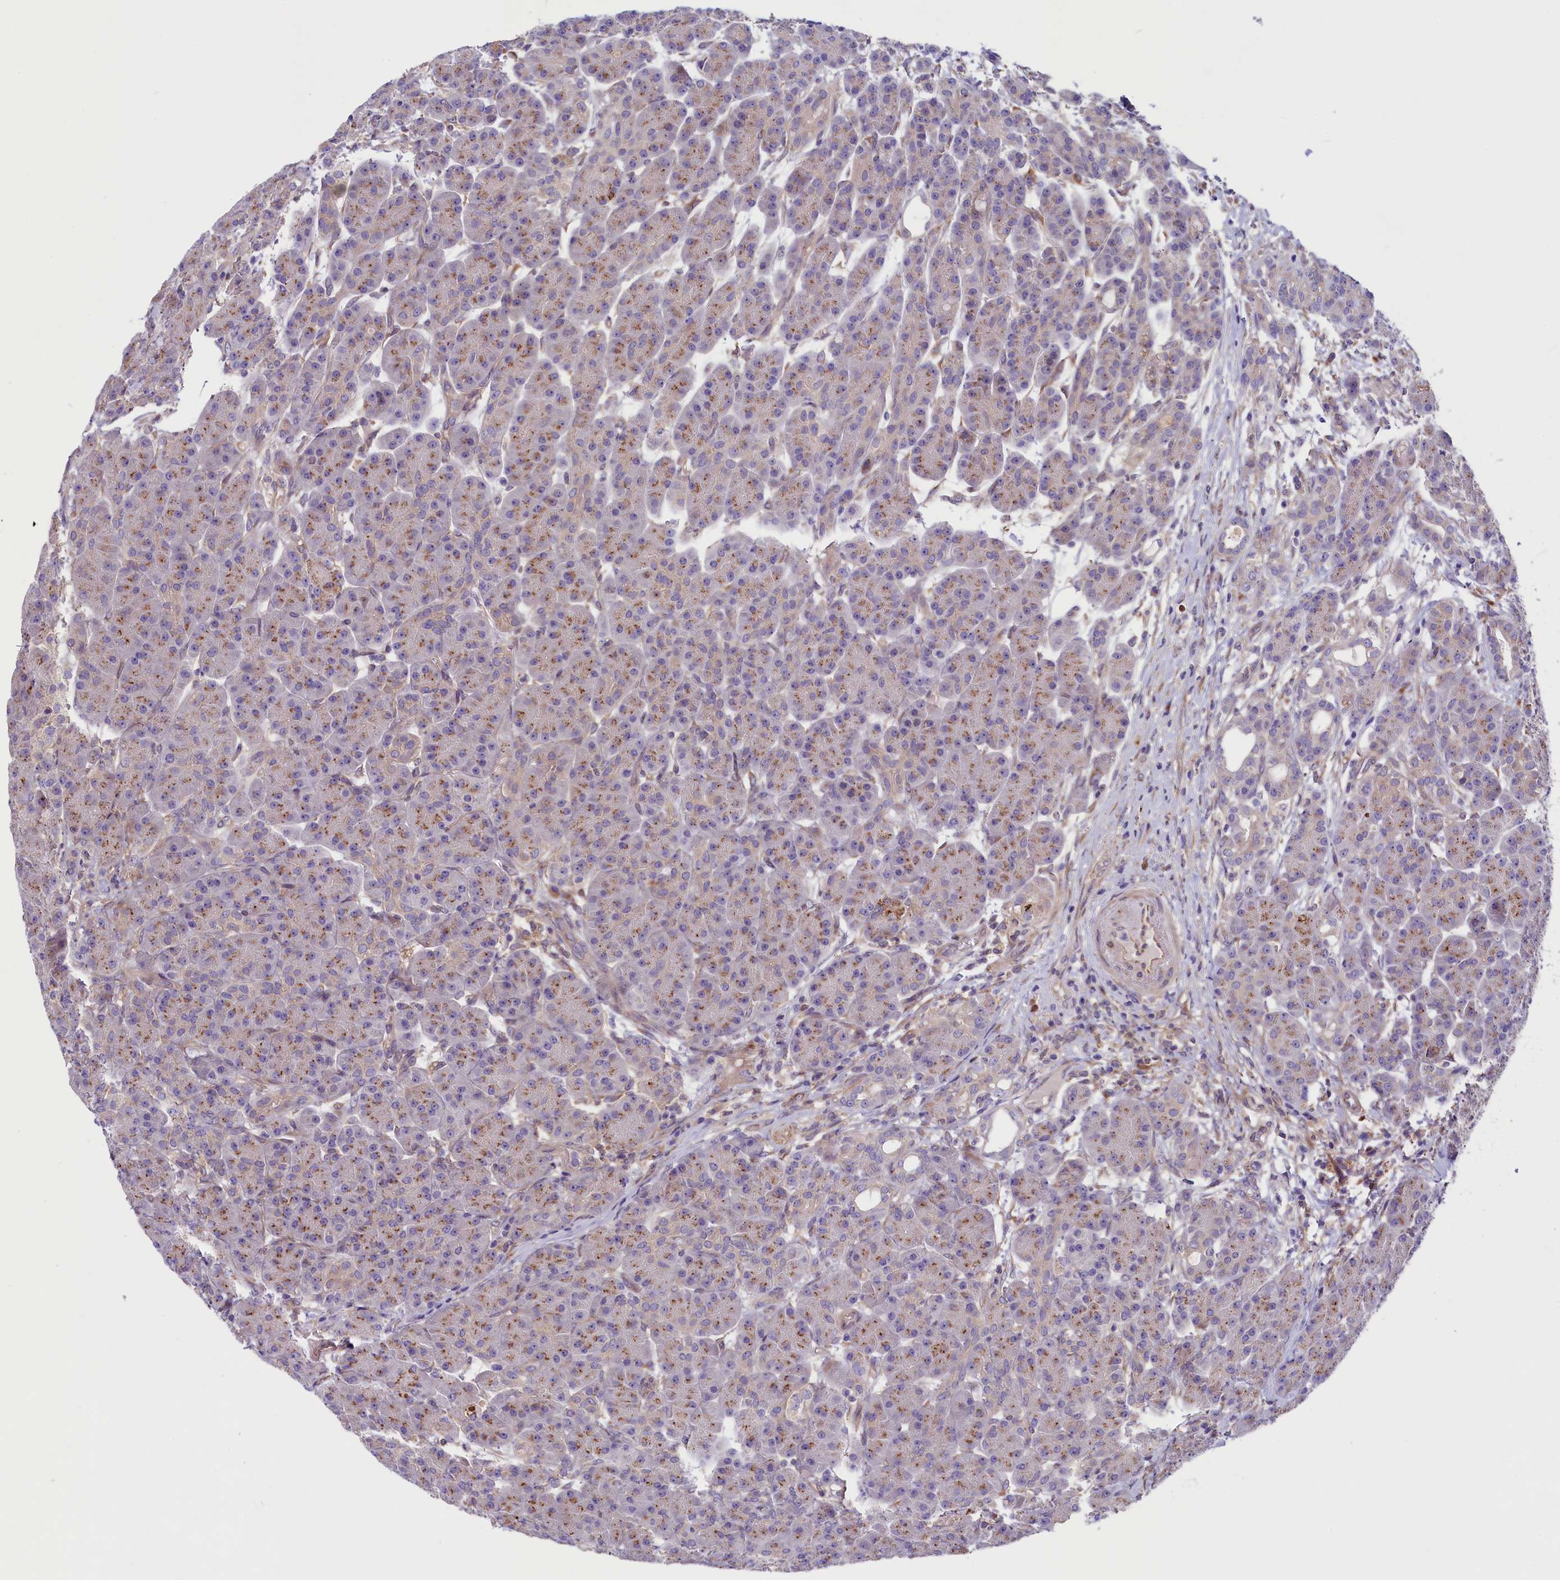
{"staining": {"intensity": "moderate", "quantity": "25%-75%", "location": "cytoplasmic/membranous"}, "tissue": "pancreas", "cell_type": "Exocrine glandular cells", "image_type": "normal", "snomed": [{"axis": "morphology", "description": "Normal tissue, NOS"}, {"axis": "topography", "description": "Pancreas"}], "caption": "Pancreas stained for a protein shows moderate cytoplasmic/membranous positivity in exocrine glandular cells. The staining is performed using DAB brown chromogen to label protein expression. The nuclei are counter-stained blue using hematoxylin.", "gene": "GPR108", "patient": {"sex": "male", "age": 63}}